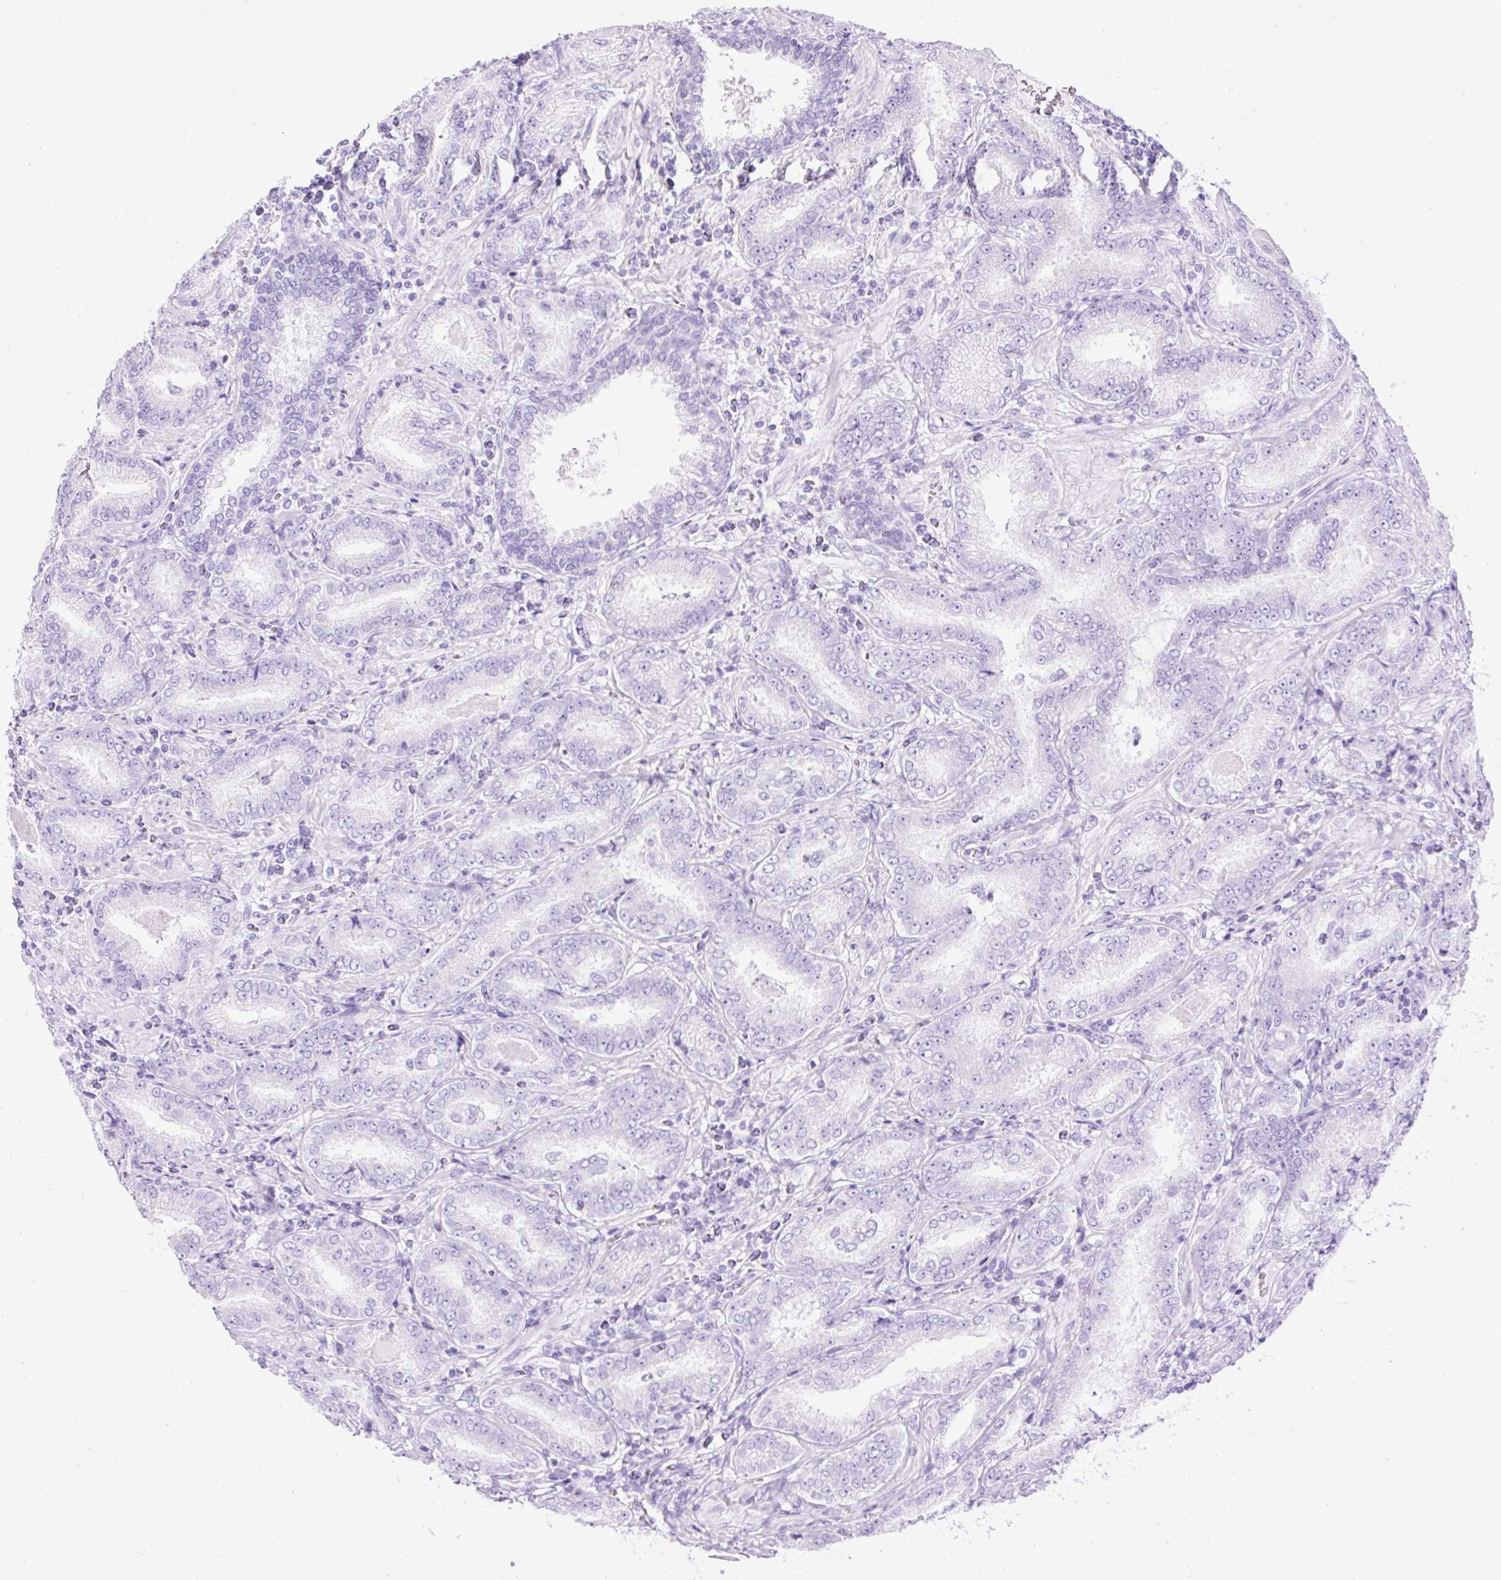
{"staining": {"intensity": "negative", "quantity": "none", "location": "none"}, "tissue": "prostate cancer", "cell_type": "Tumor cells", "image_type": "cancer", "snomed": [{"axis": "morphology", "description": "Adenocarcinoma, High grade"}, {"axis": "topography", "description": "Prostate"}], "caption": "Protein analysis of prostate cancer displays no significant expression in tumor cells.", "gene": "HEY1", "patient": {"sex": "male", "age": 72}}